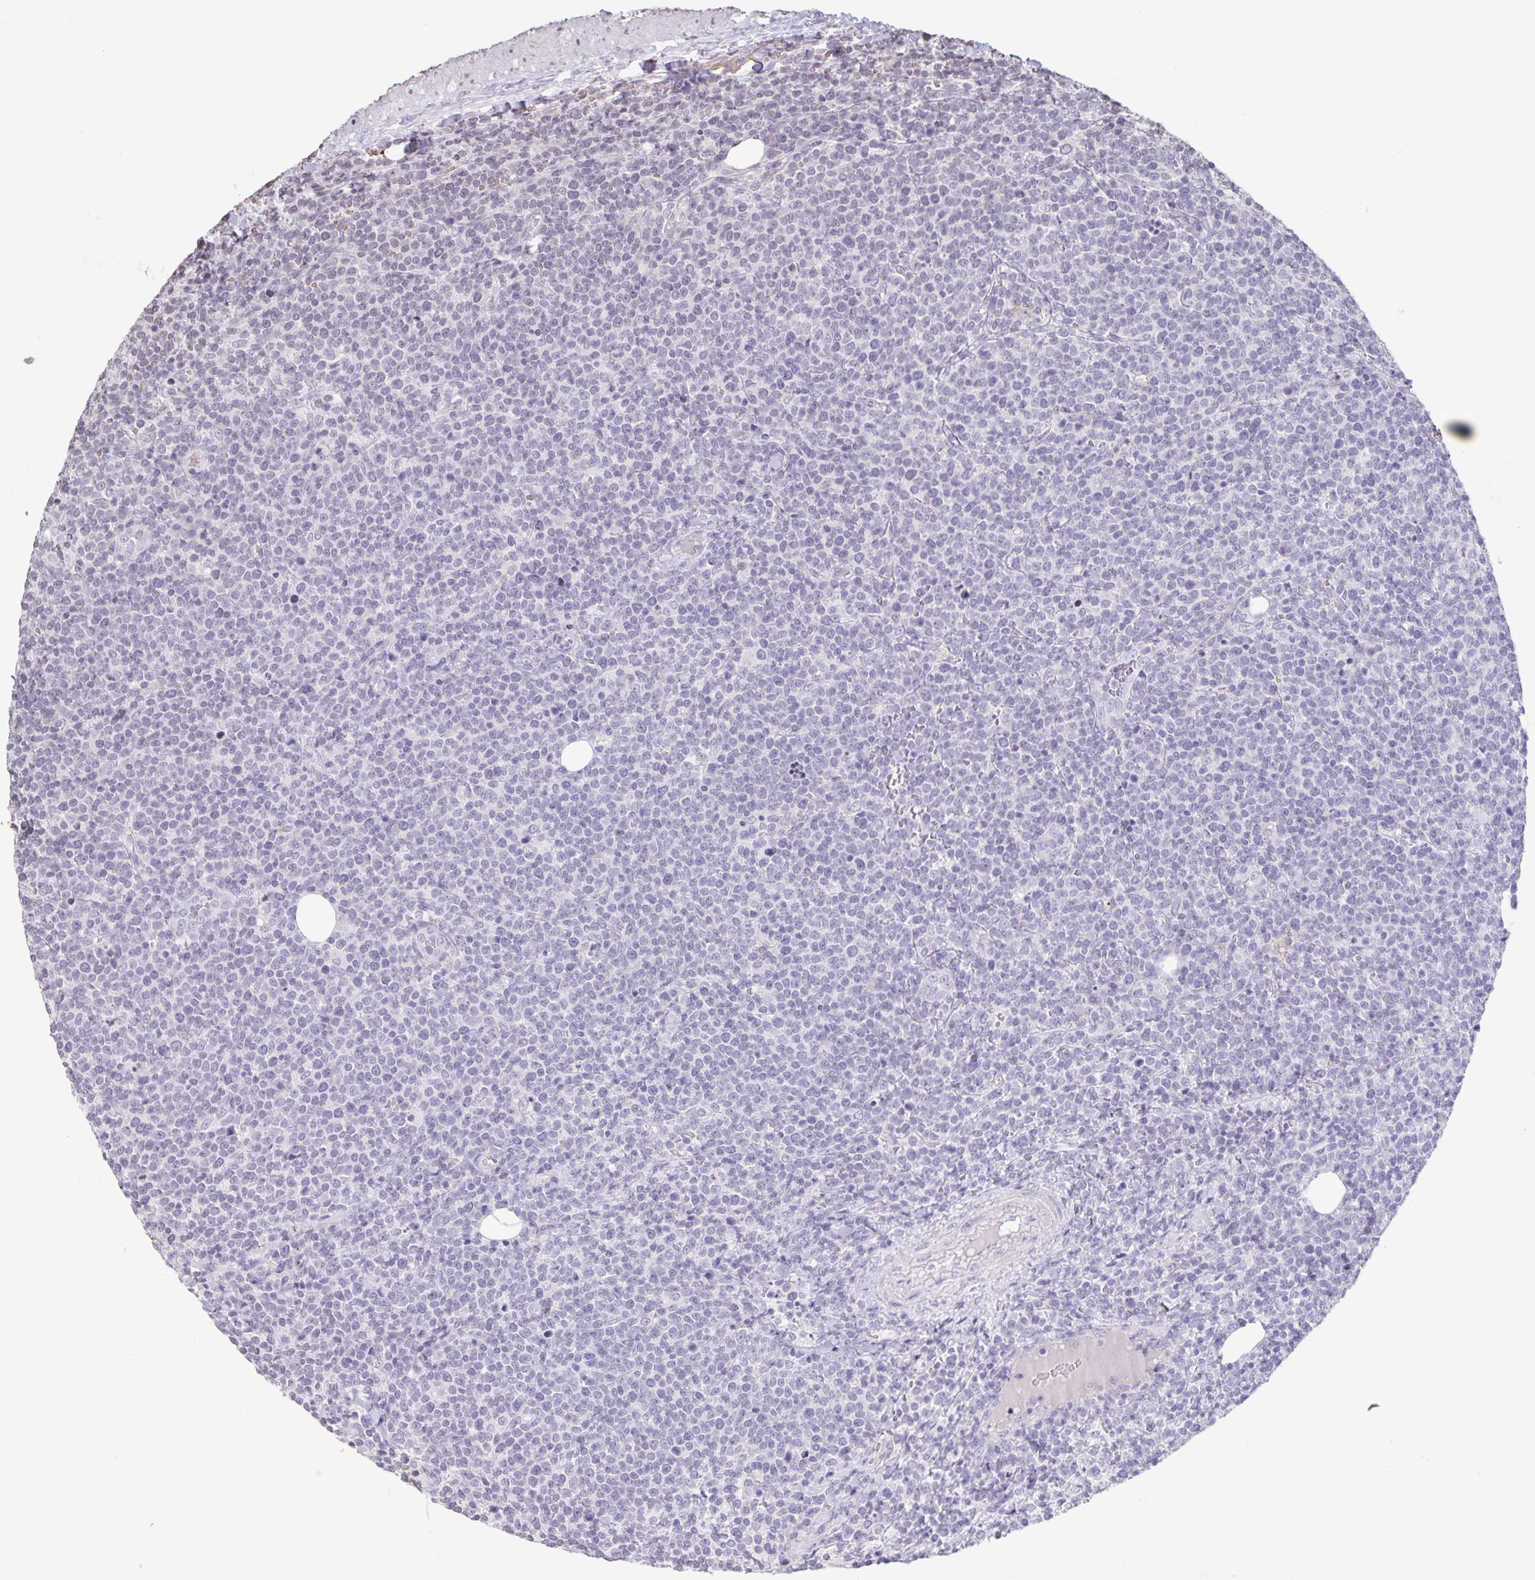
{"staining": {"intensity": "negative", "quantity": "none", "location": "none"}, "tissue": "lymphoma", "cell_type": "Tumor cells", "image_type": "cancer", "snomed": [{"axis": "morphology", "description": "Malignant lymphoma, non-Hodgkin's type, High grade"}, {"axis": "topography", "description": "Lymph node"}], "caption": "This is a micrograph of IHC staining of lymphoma, which shows no staining in tumor cells. (DAB IHC with hematoxylin counter stain).", "gene": "AQP4", "patient": {"sex": "male", "age": 61}}